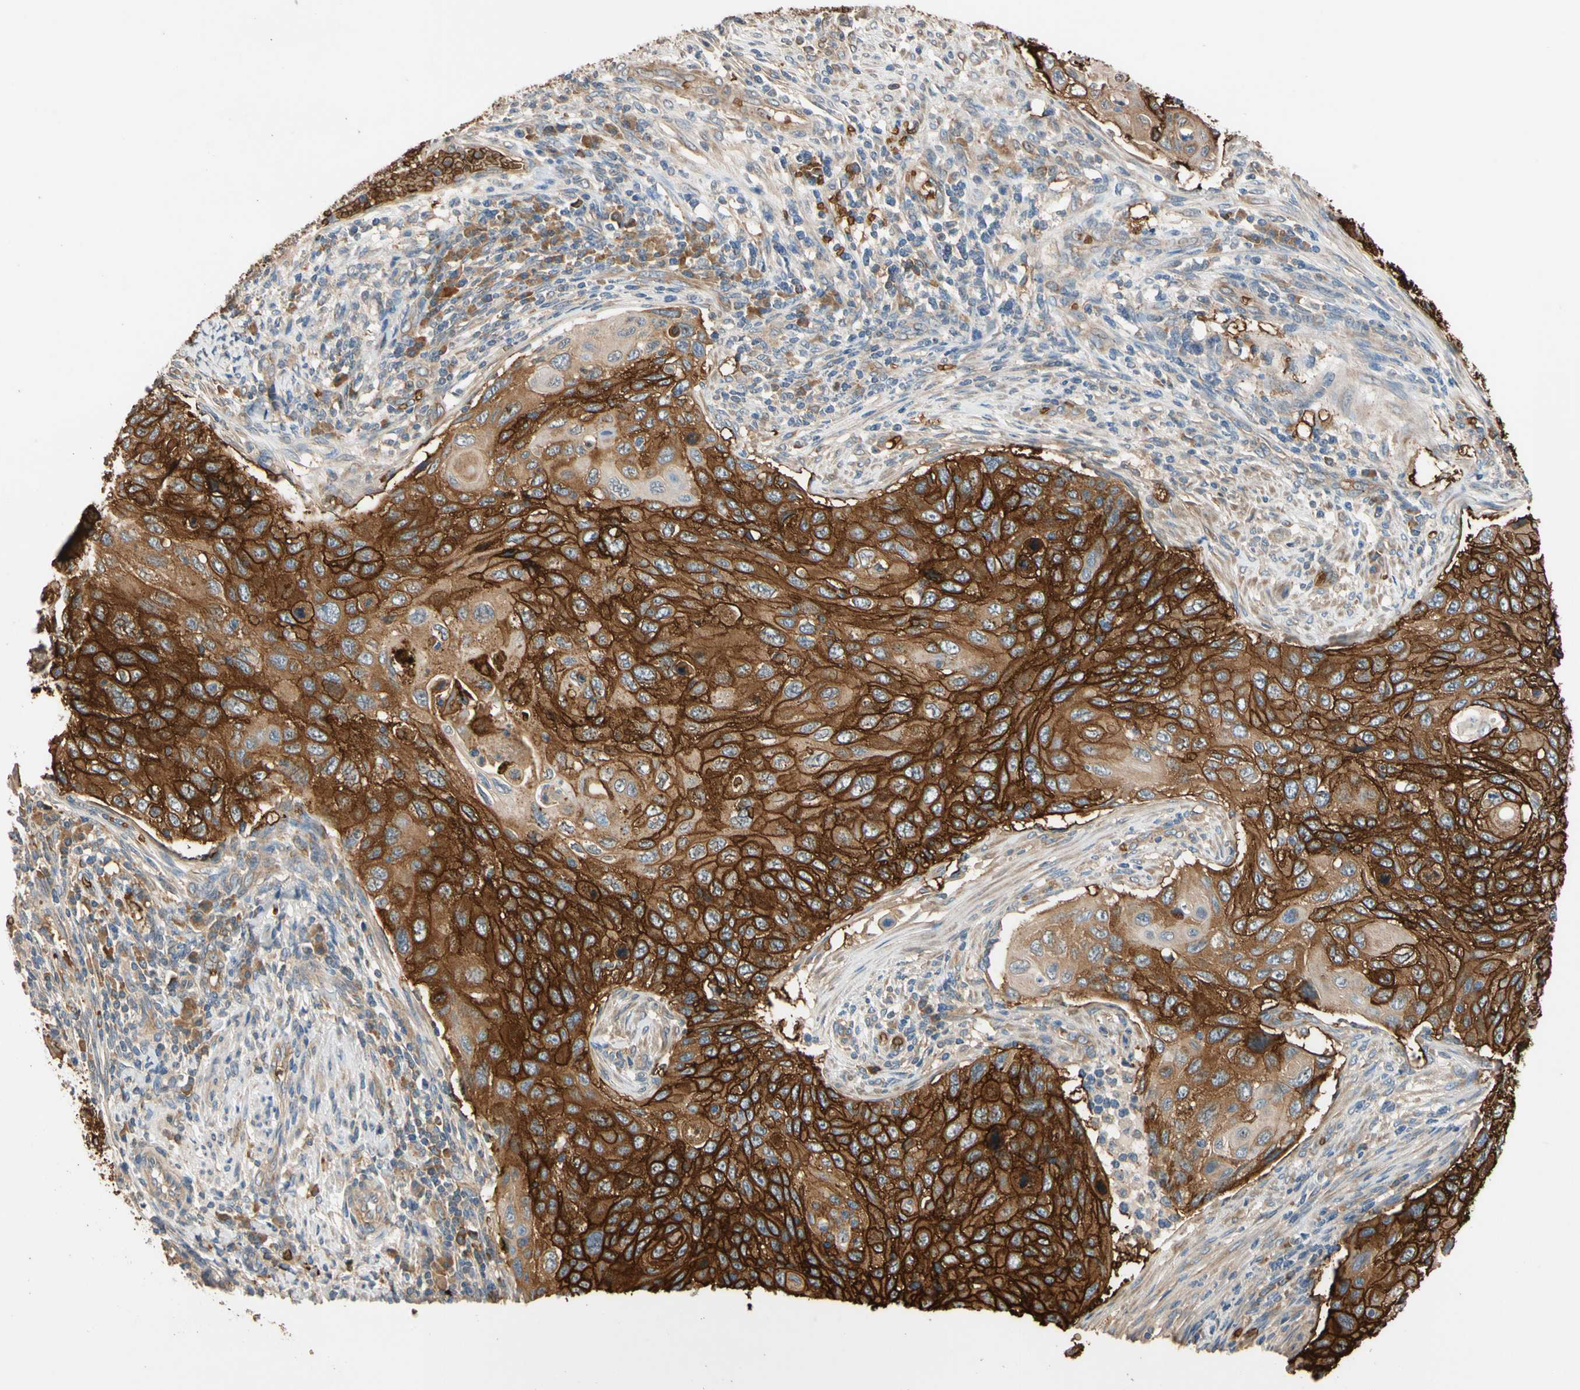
{"staining": {"intensity": "strong", "quantity": ">75%", "location": "cytoplasmic/membranous"}, "tissue": "cervical cancer", "cell_type": "Tumor cells", "image_type": "cancer", "snomed": [{"axis": "morphology", "description": "Squamous cell carcinoma, NOS"}, {"axis": "topography", "description": "Cervix"}], "caption": "Immunohistochemical staining of human squamous cell carcinoma (cervical) demonstrates strong cytoplasmic/membranous protein expression in about >75% of tumor cells. (Brightfield microscopy of DAB IHC at high magnification).", "gene": "RIOK2", "patient": {"sex": "female", "age": 70}}